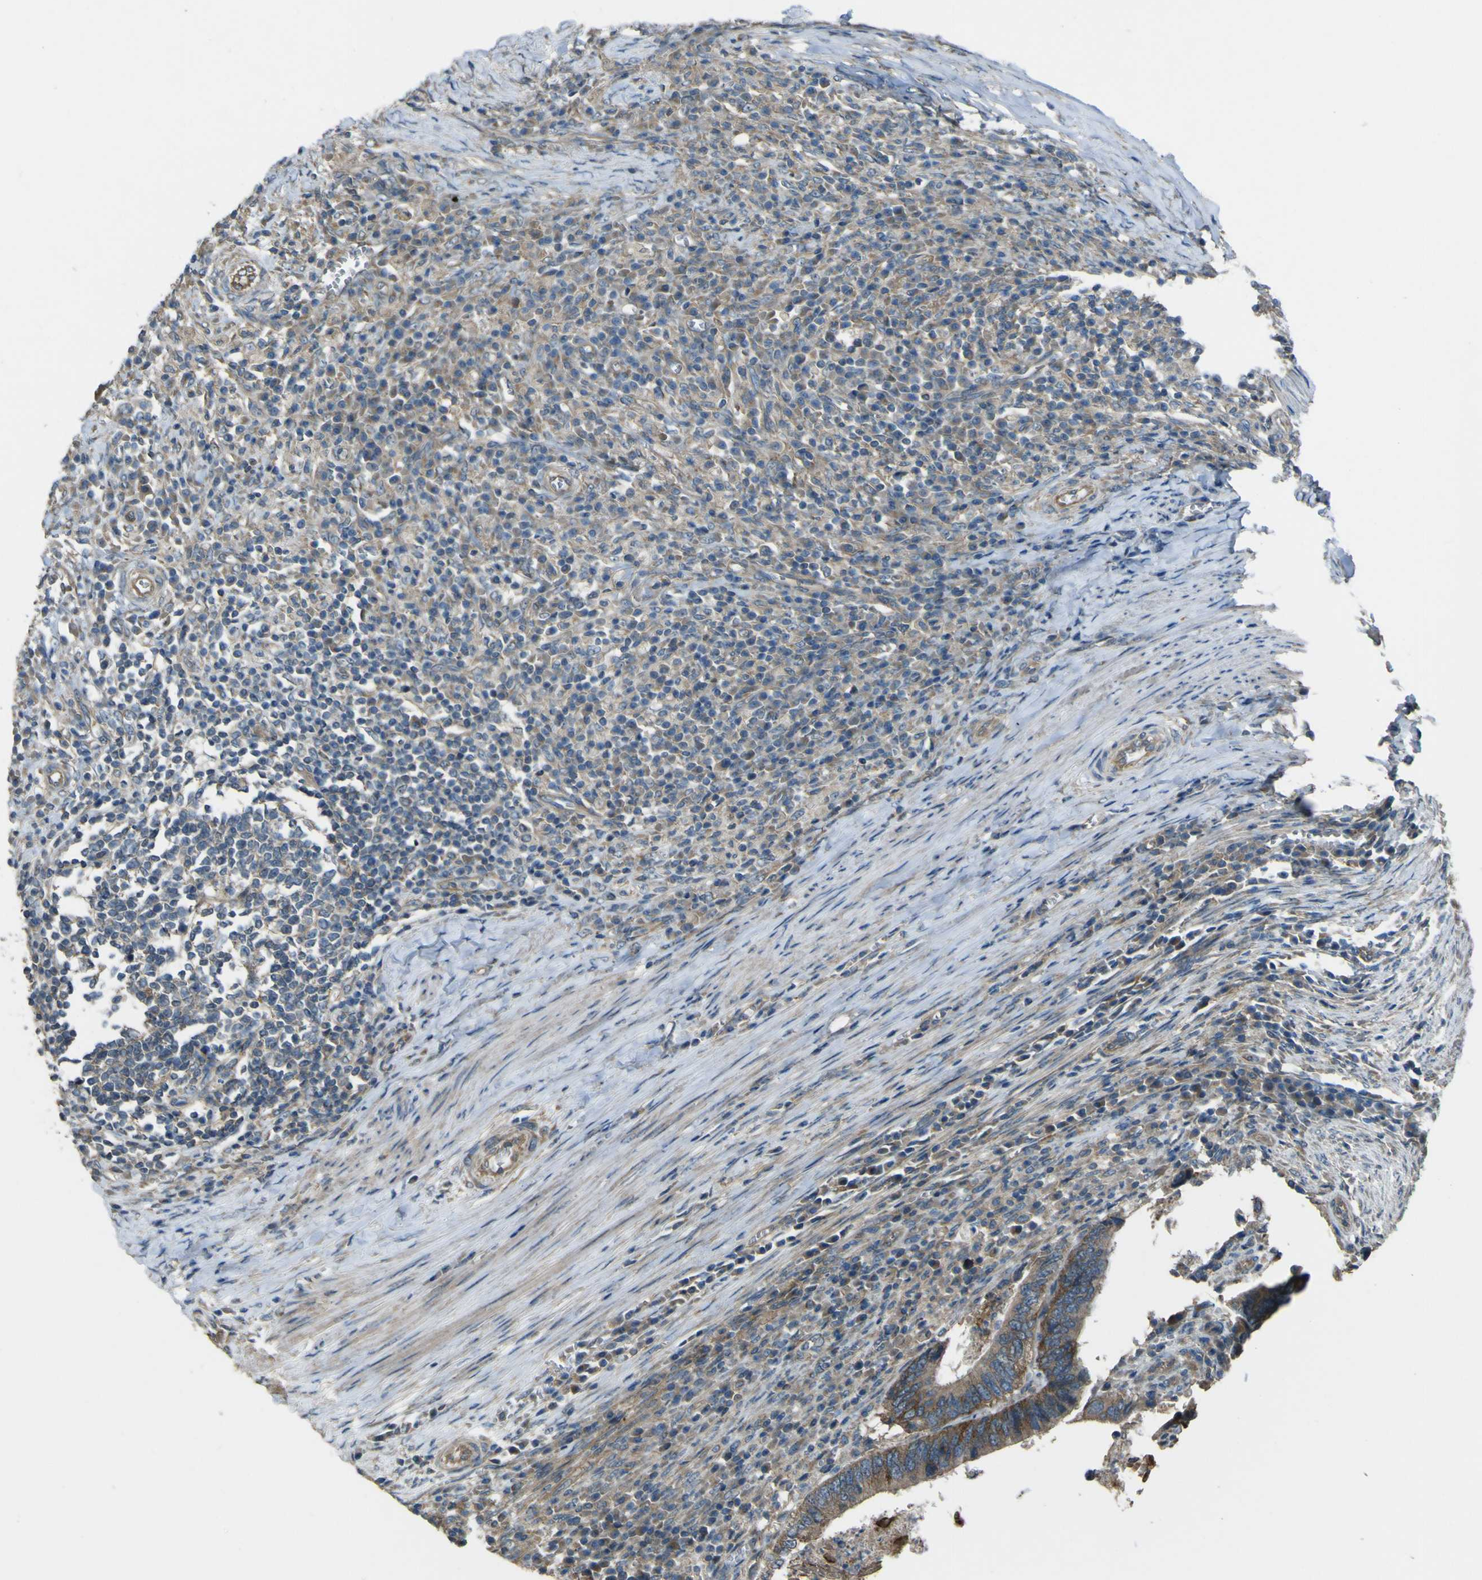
{"staining": {"intensity": "moderate", "quantity": ">75%", "location": "cytoplasmic/membranous"}, "tissue": "colorectal cancer", "cell_type": "Tumor cells", "image_type": "cancer", "snomed": [{"axis": "morphology", "description": "Adenocarcinoma, NOS"}, {"axis": "topography", "description": "Colon"}], "caption": "Brown immunohistochemical staining in human adenocarcinoma (colorectal) reveals moderate cytoplasmic/membranous expression in about >75% of tumor cells.", "gene": "NAALADL2", "patient": {"sex": "male", "age": 72}}